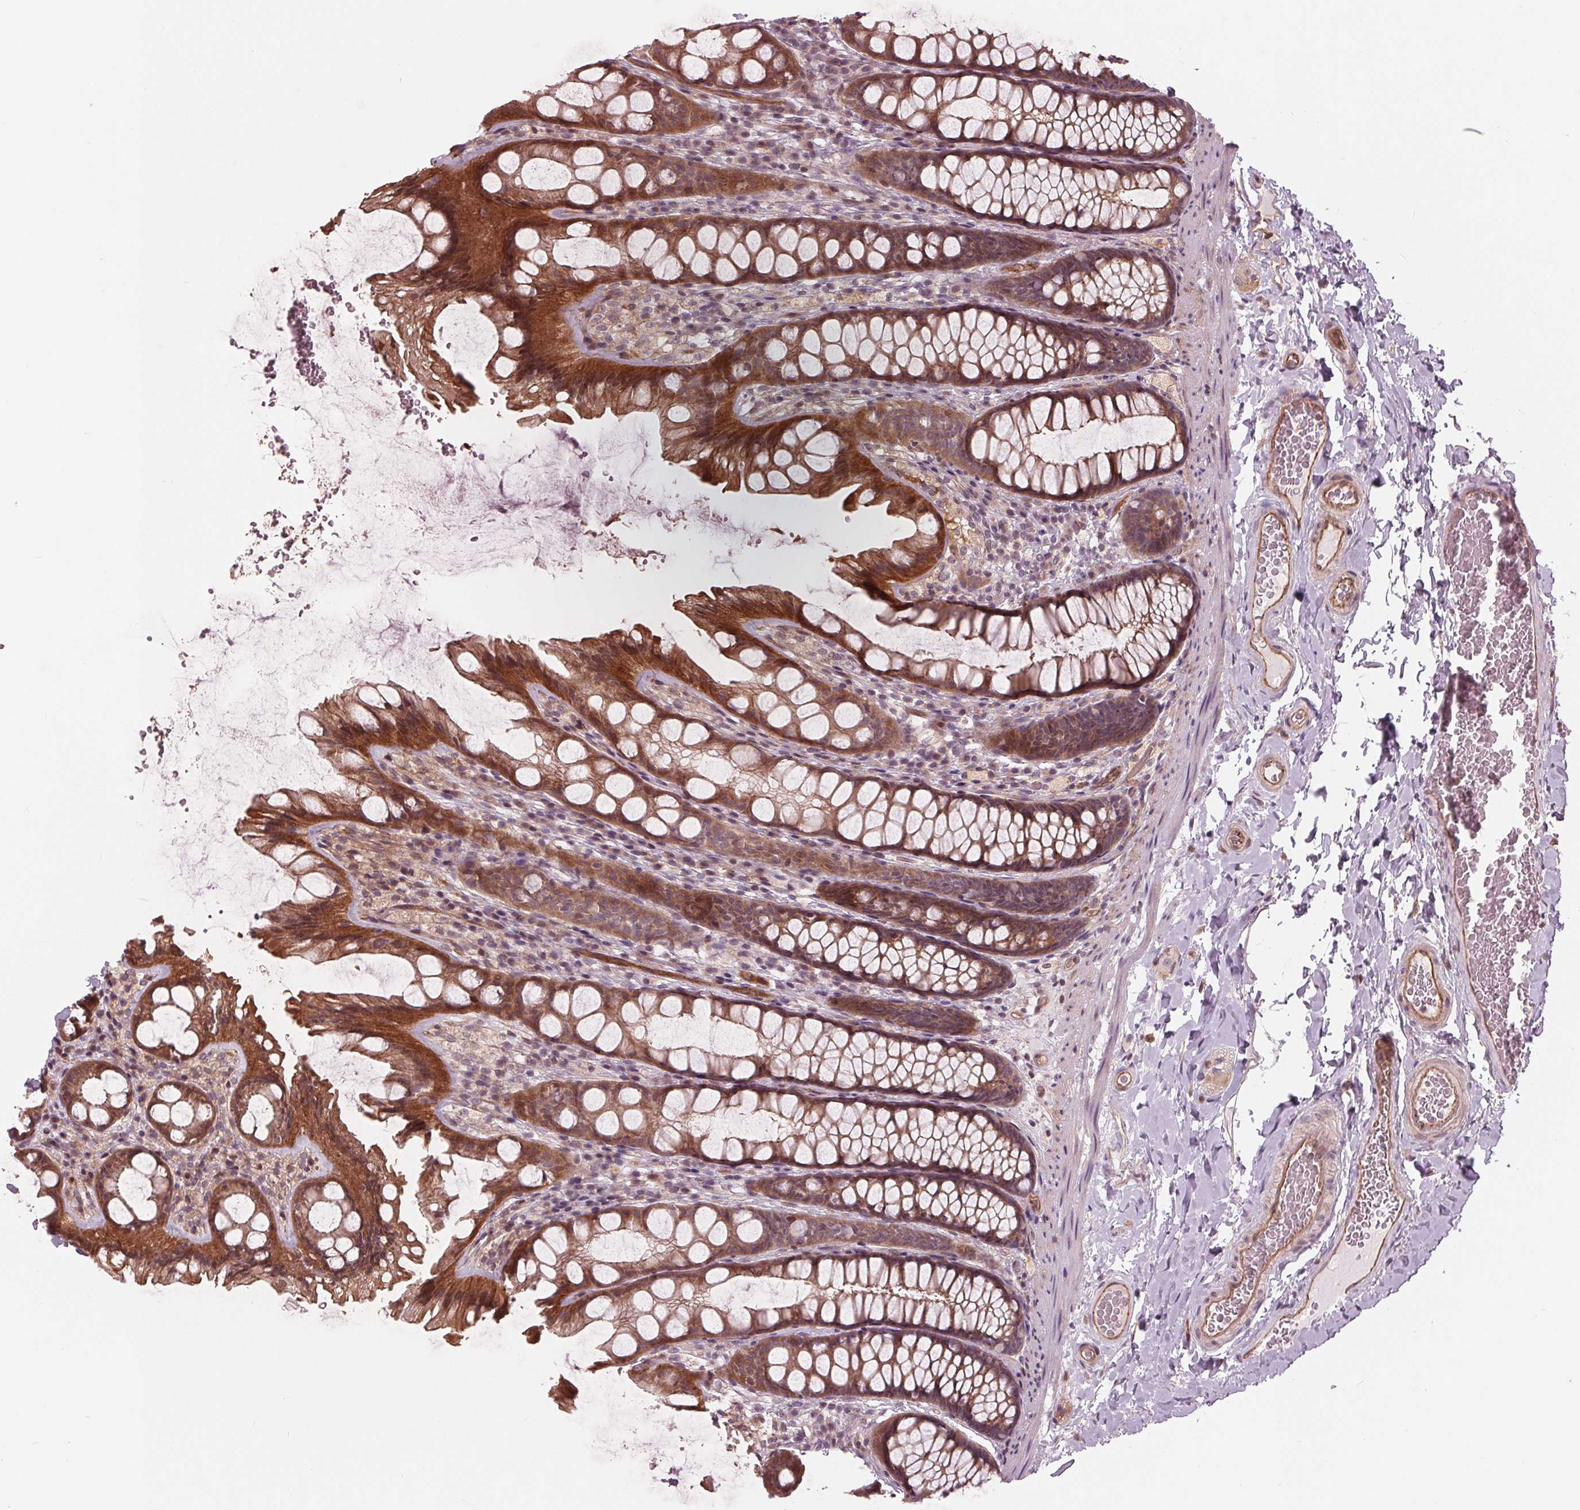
{"staining": {"intensity": "moderate", "quantity": "25%-75%", "location": "cytoplasmic/membranous"}, "tissue": "colon", "cell_type": "Endothelial cells", "image_type": "normal", "snomed": [{"axis": "morphology", "description": "Normal tissue, NOS"}, {"axis": "topography", "description": "Colon"}], "caption": "DAB immunohistochemical staining of normal human colon demonstrates moderate cytoplasmic/membranous protein staining in approximately 25%-75% of endothelial cells.", "gene": "TXNIP", "patient": {"sex": "male", "age": 47}}